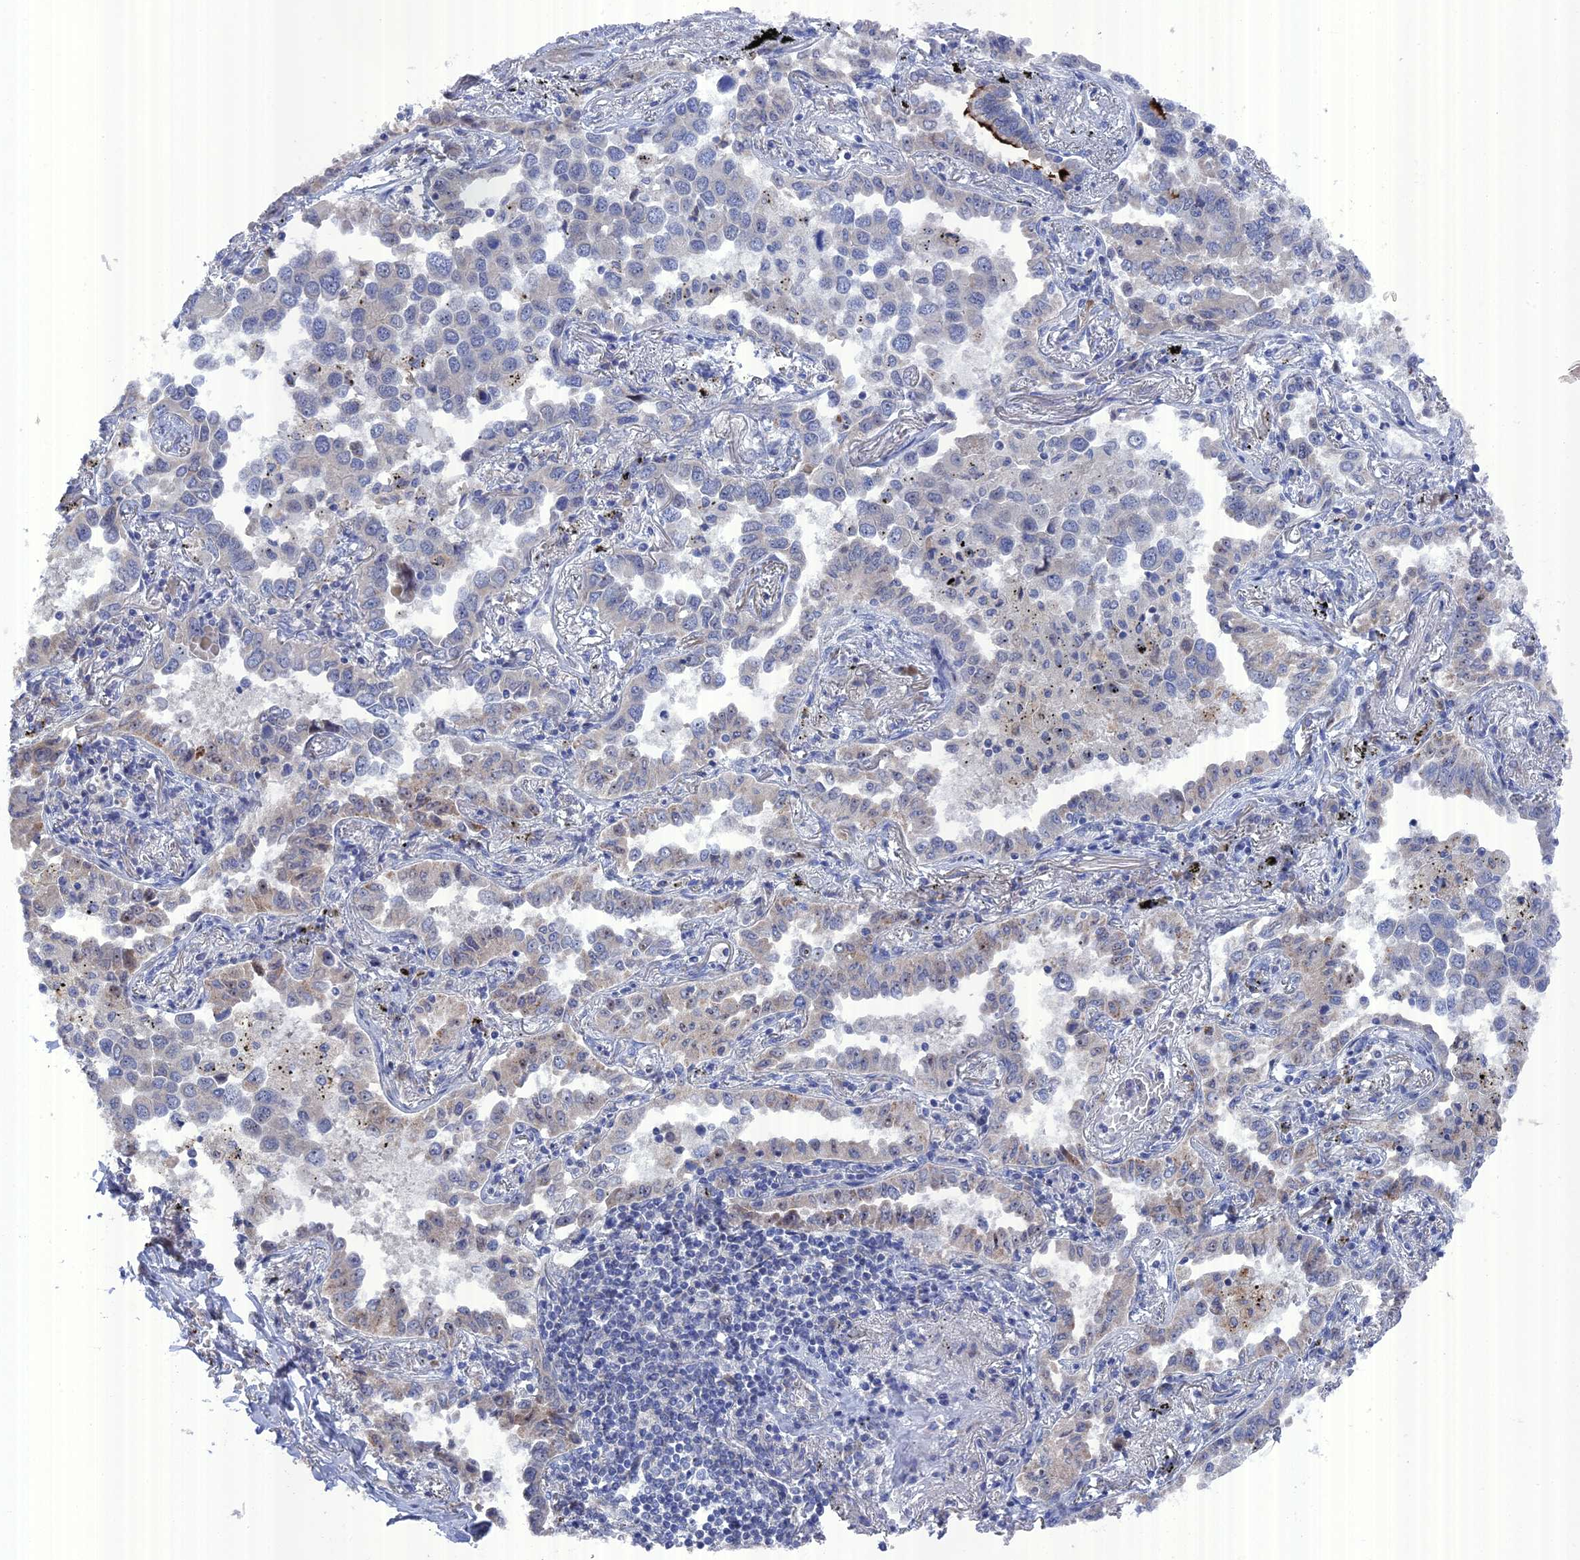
{"staining": {"intensity": "negative", "quantity": "none", "location": "none"}, "tissue": "lung cancer", "cell_type": "Tumor cells", "image_type": "cancer", "snomed": [{"axis": "morphology", "description": "Adenocarcinoma, NOS"}, {"axis": "topography", "description": "Lung"}], "caption": "A histopathology image of lung cancer (adenocarcinoma) stained for a protein shows no brown staining in tumor cells.", "gene": "TMEM161A", "patient": {"sex": "male", "age": 67}}